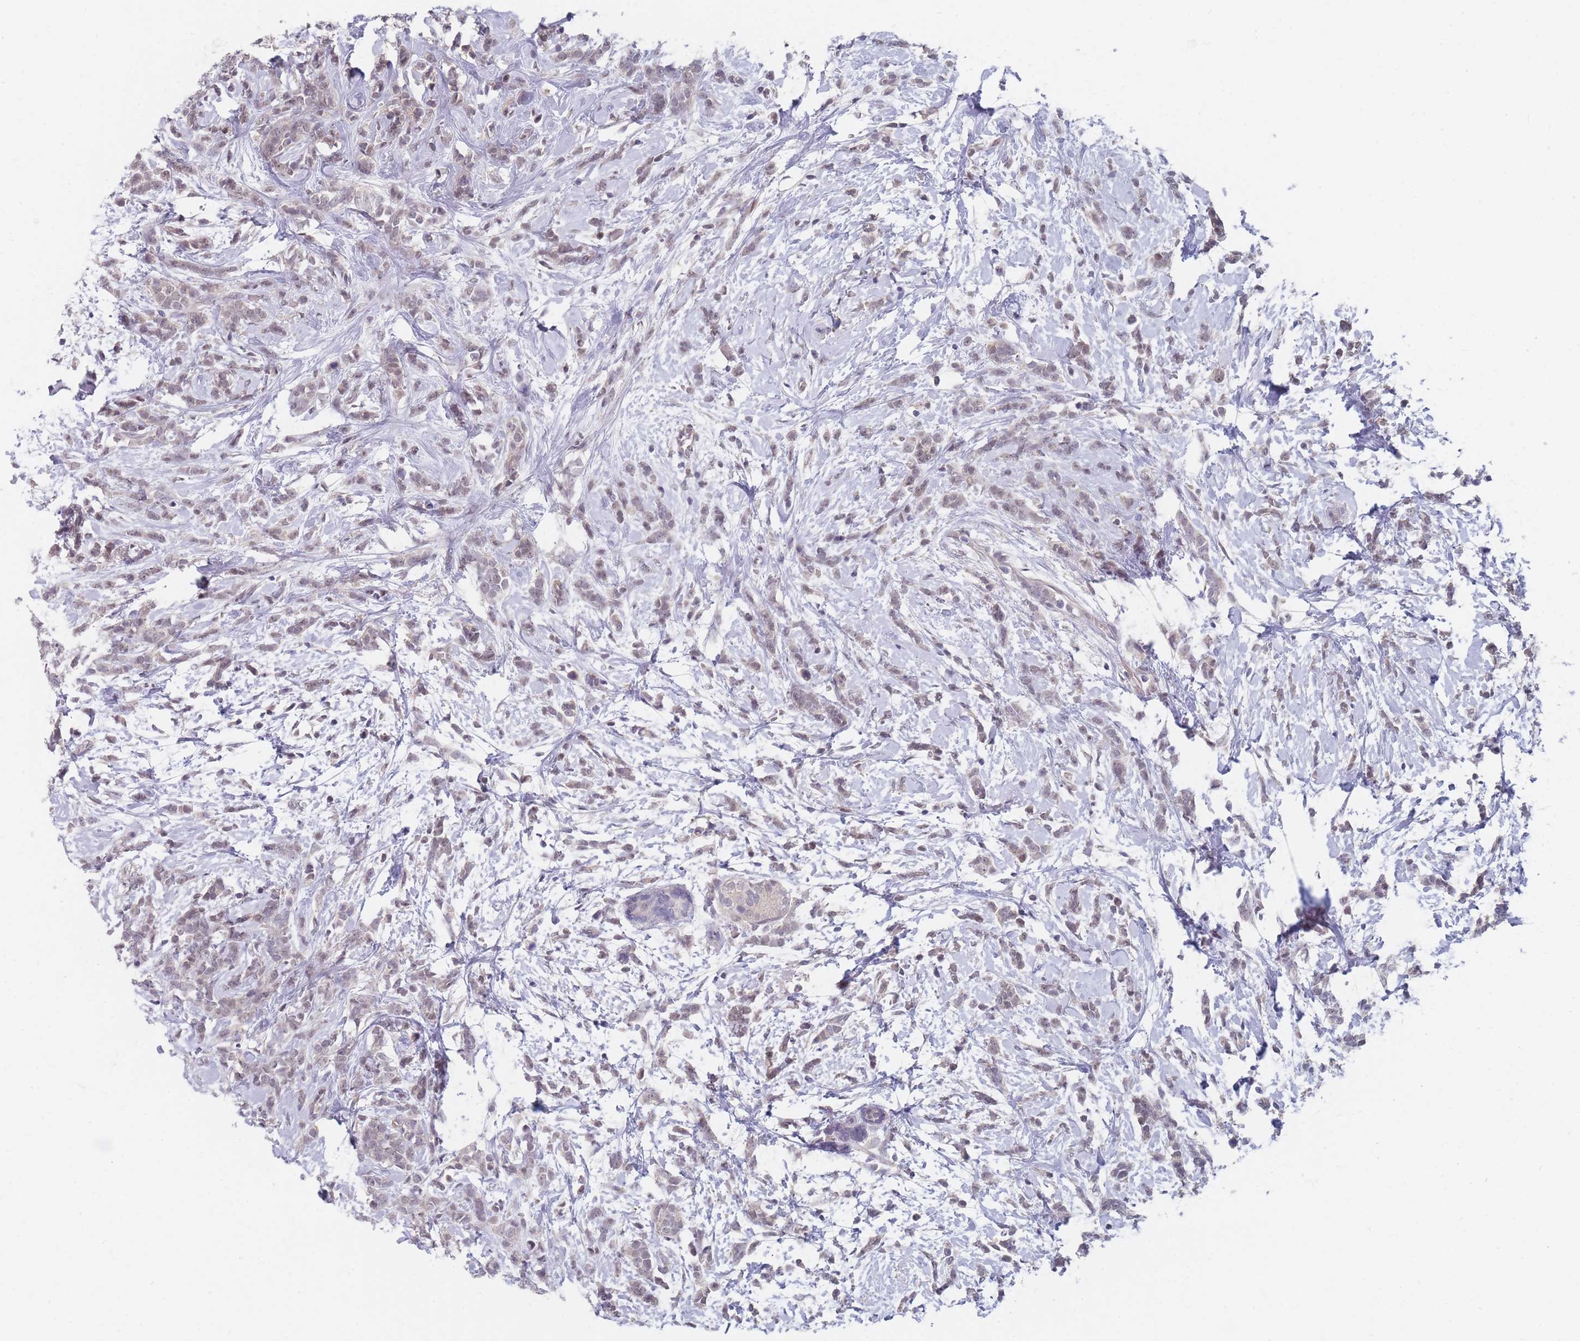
{"staining": {"intensity": "weak", "quantity": "<25%", "location": "nuclear"}, "tissue": "breast cancer", "cell_type": "Tumor cells", "image_type": "cancer", "snomed": [{"axis": "morphology", "description": "Lobular carcinoma"}, {"axis": "topography", "description": "Breast"}], "caption": "Immunohistochemistry photomicrograph of breast cancer stained for a protein (brown), which displays no expression in tumor cells.", "gene": "ANKRD10", "patient": {"sex": "female", "age": 58}}